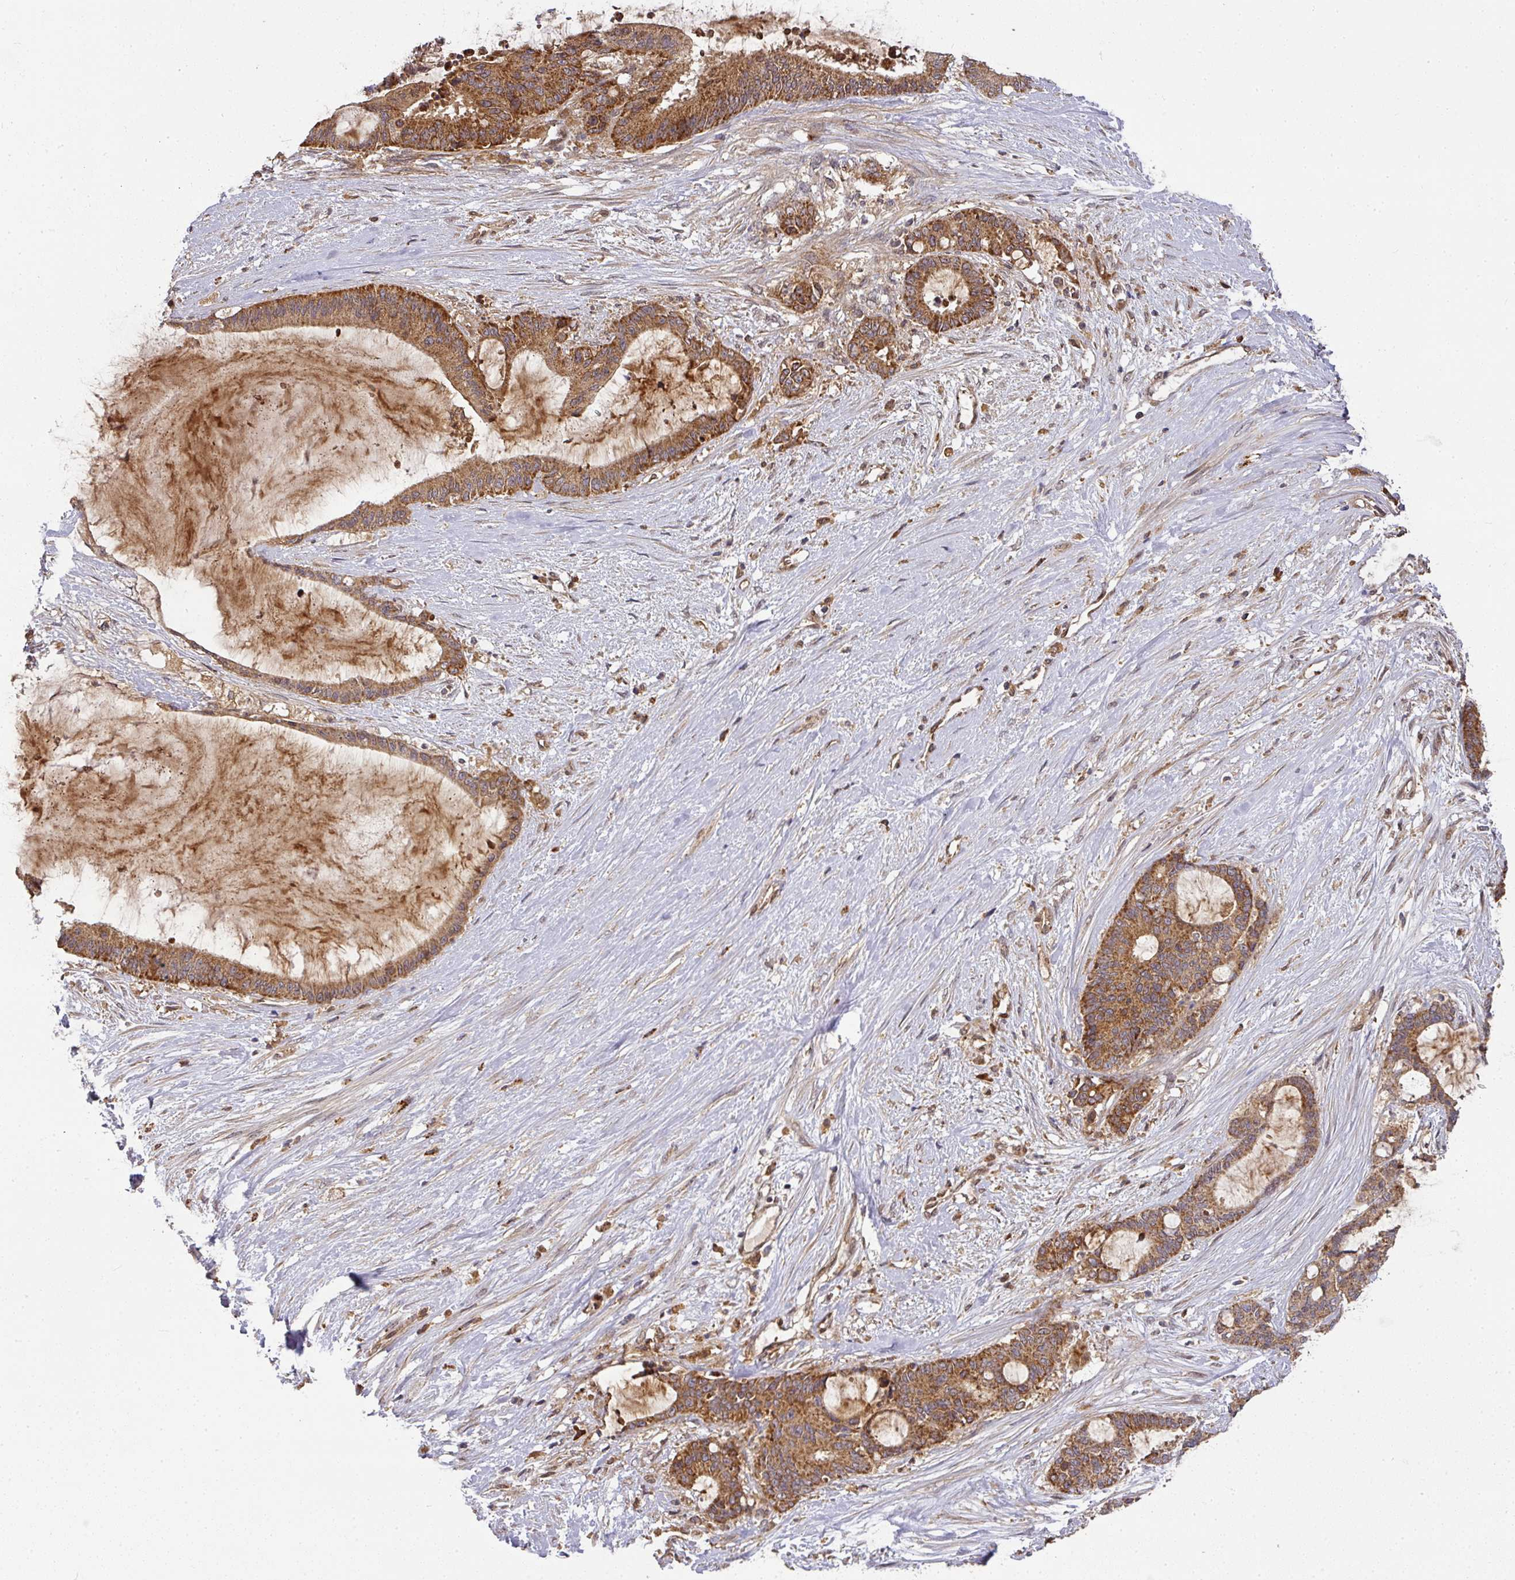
{"staining": {"intensity": "moderate", "quantity": ">75%", "location": "cytoplasmic/membranous"}, "tissue": "liver cancer", "cell_type": "Tumor cells", "image_type": "cancer", "snomed": [{"axis": "morphology", "description": "Normal tissue, NOS"}, {"axis": "morphology", "description": "Cholangiocarcinoma"}, {"axis": "topography", "description": "Liver"}, {"axis": "topography", "description": "Peripheral nerve tissue"}], "caption": "IHC of cholangiocarcinoma (liver) displays medium levels of moderate cytoplasmic/membranous expression in about >75% of tumor cells.", "gene": "MALSU1", "patient": {"sex": "female", "age": 73}}